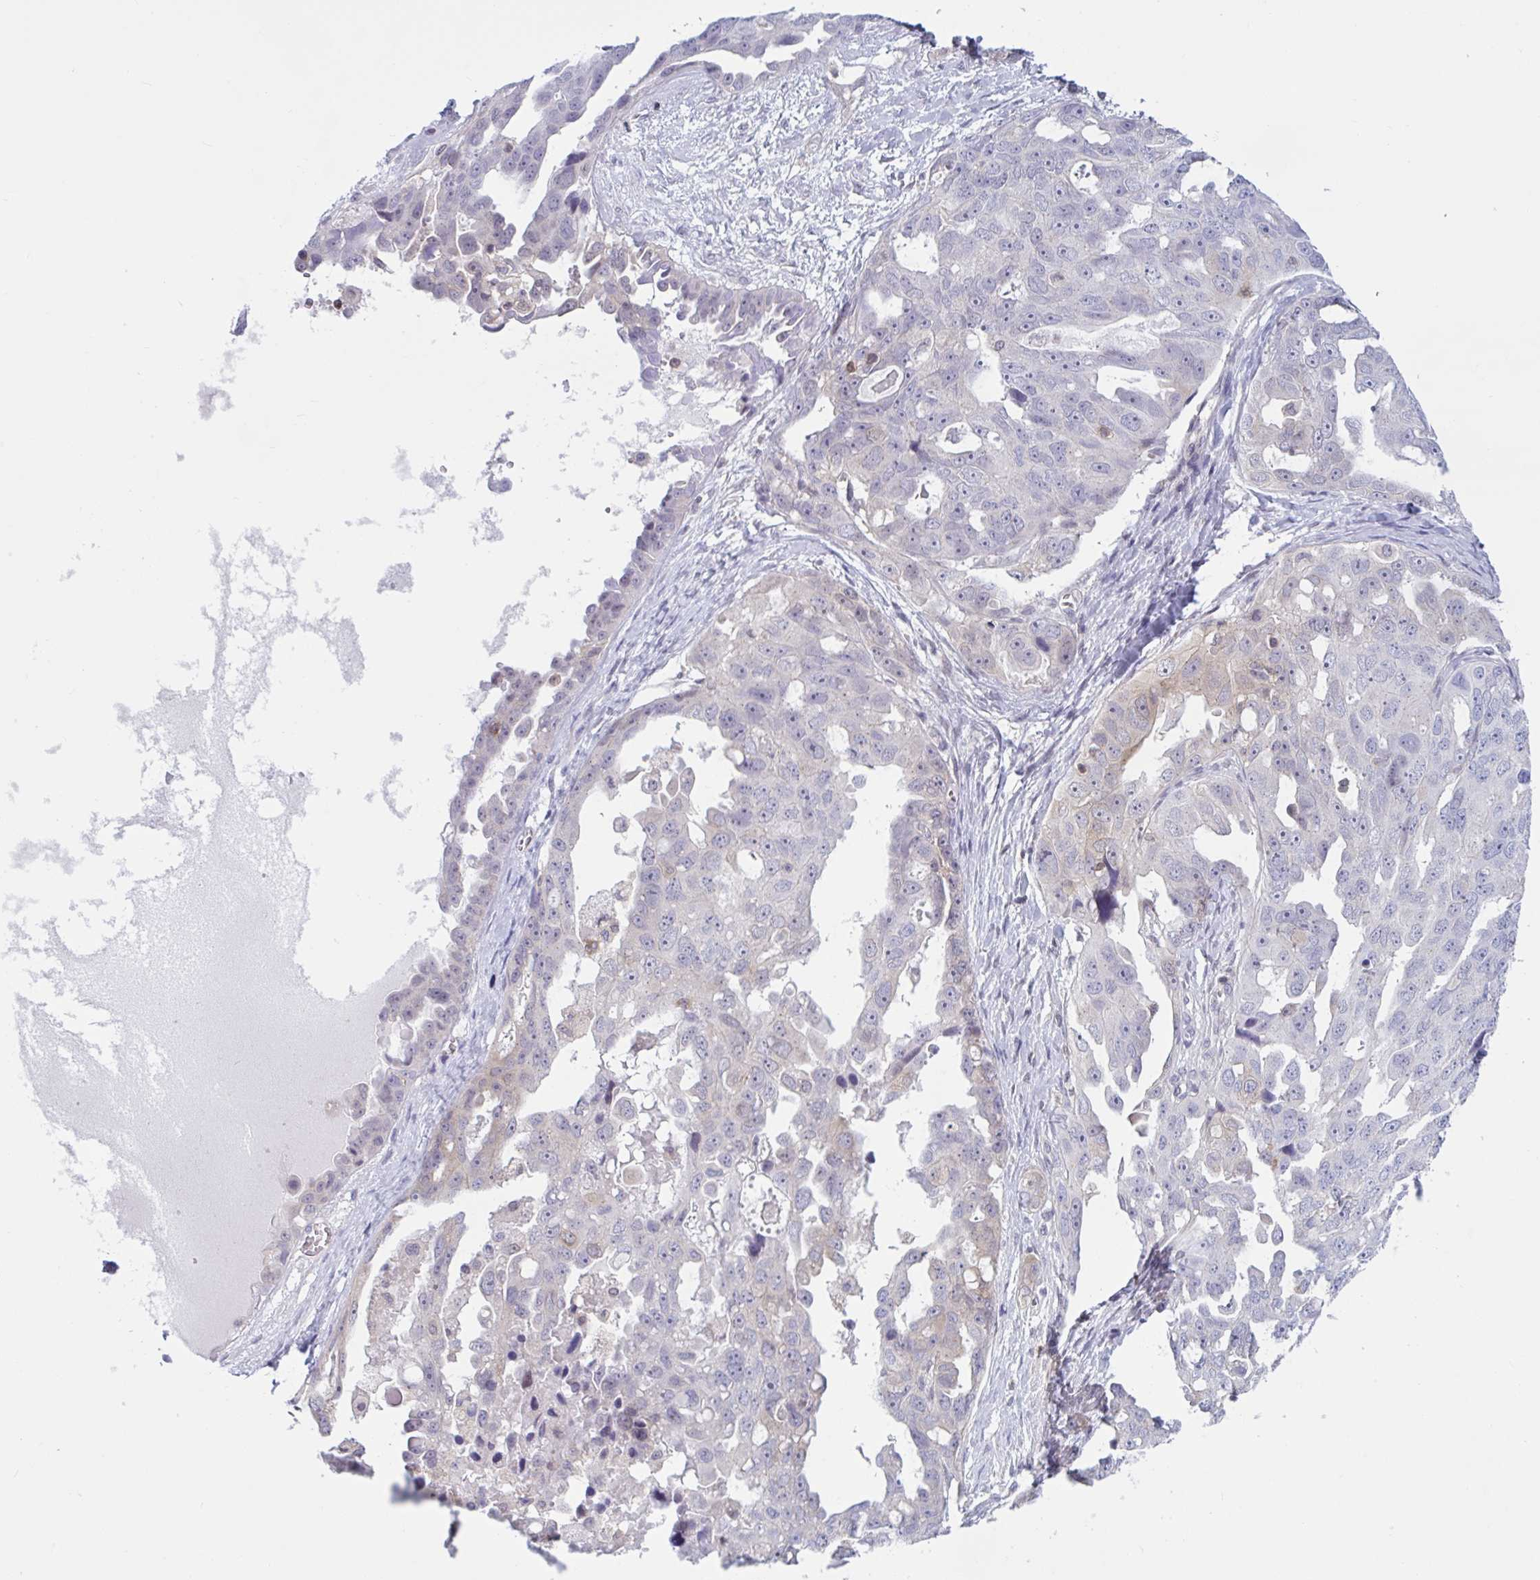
{"staining": {"intensity": "negative", "quantity": "none", "location": "none"}, "tissue": "ovarian cancer", "cell_type": "Tumor cells", "image_type": "cancer", "snomed": [{"axis": "morphology", "description": "Carcinoma, endometroid"}, {"axis": "topography", "description": "Ovary"}], "caption": "IHC of ovarian cancer exhibits no expression in tumor cells.", "gene": "TANK", "patient": {"sex": "female", "age": 70}}